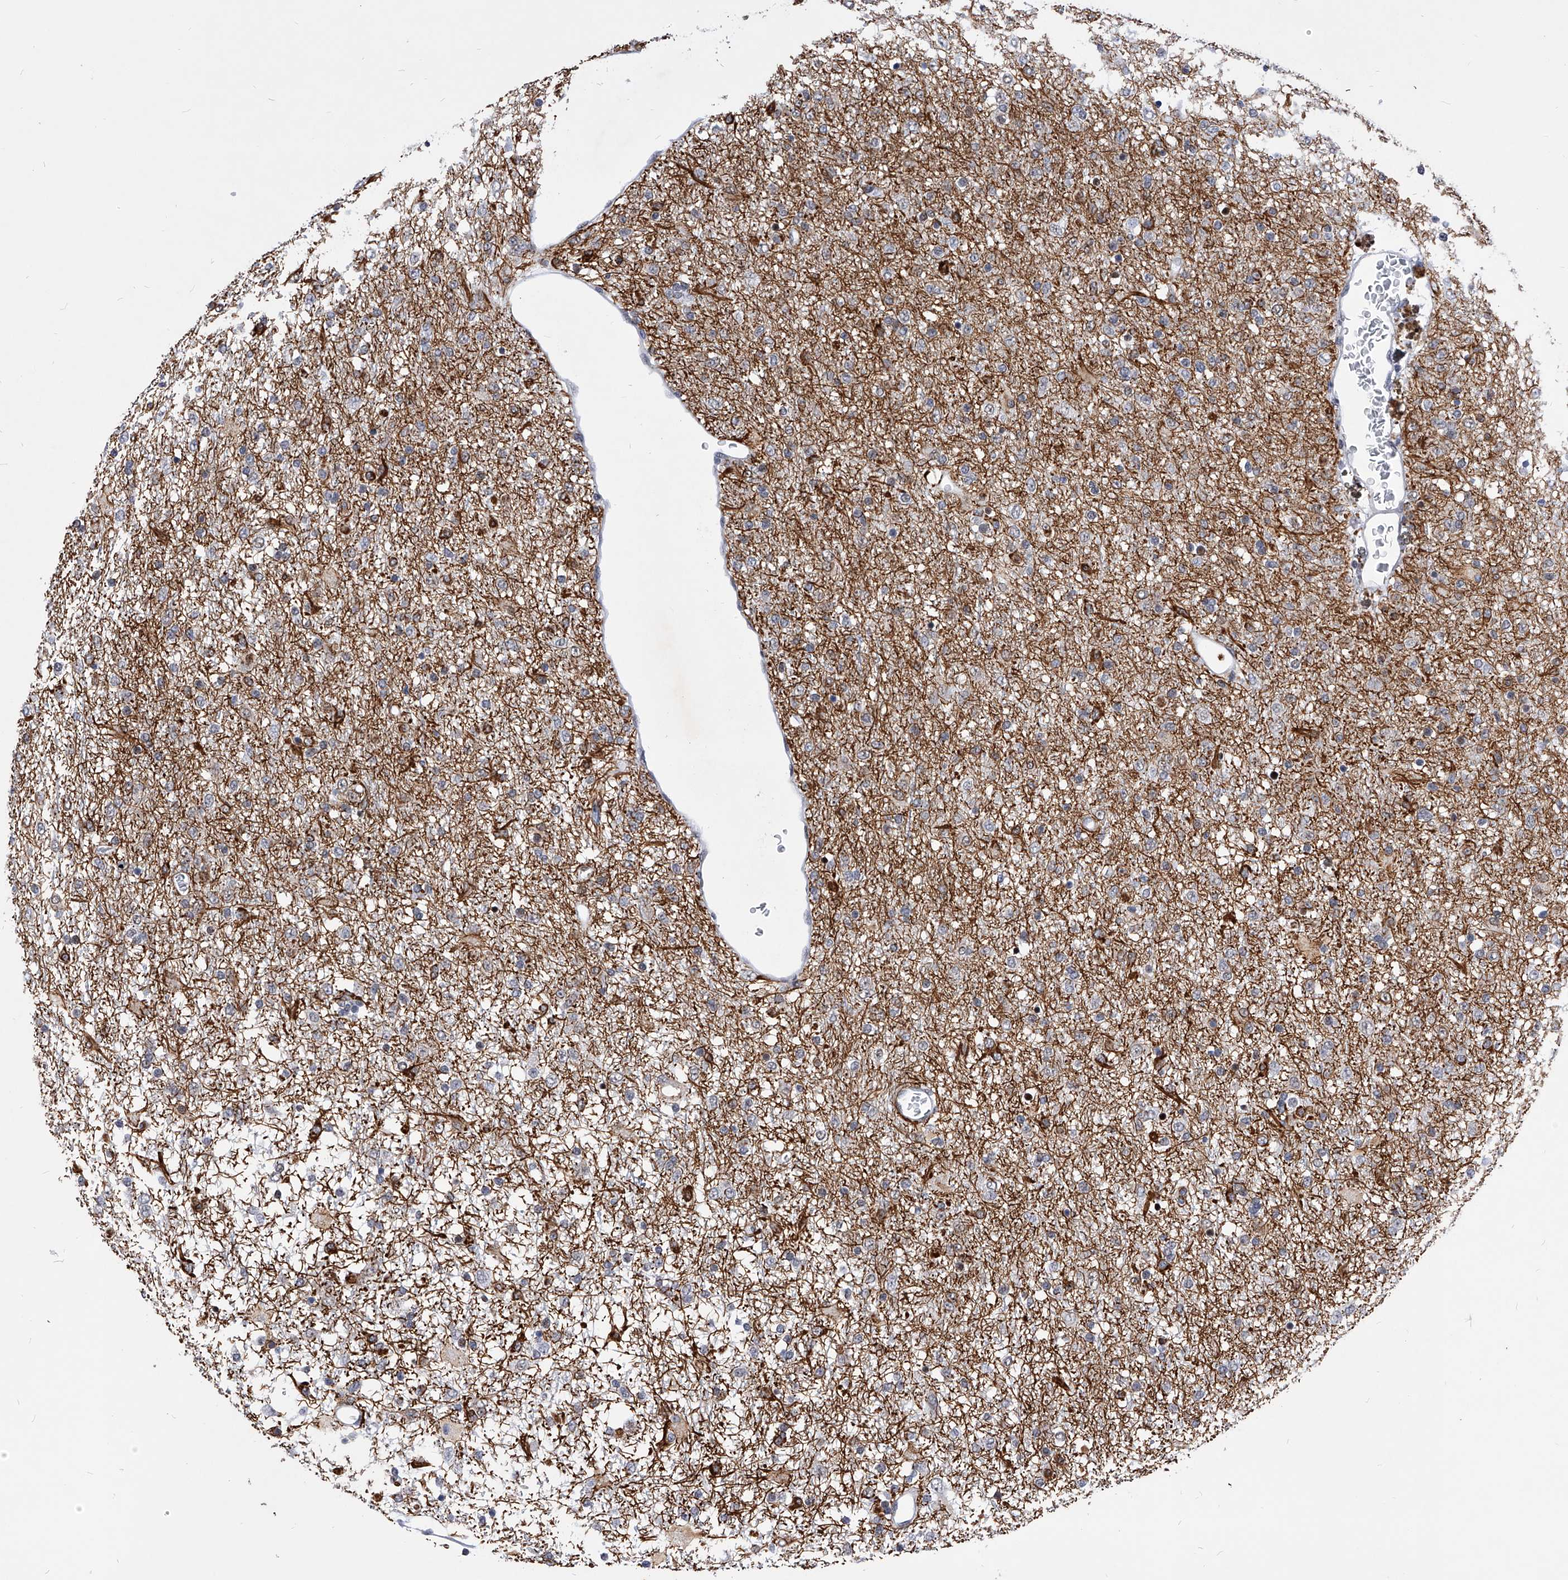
{"staining": {"intensity": "negative", "quantity": "none", "location": "none"}, "tissue": "glioma", "cell_type": "Tumor cells", "image_type": "cancer", "snomed": [{"axis": "morphology", "description": "Glioma, malignant, Low grade"}, {"axis": "topography", "description": "Brain"}], "caption": "Malignant glioma (low-grade) was stained to show a protein in brown. There is no significant positivity in tumor cells.", "gene": "TESK2", "patient": {"sex": "male", "age": 65}}